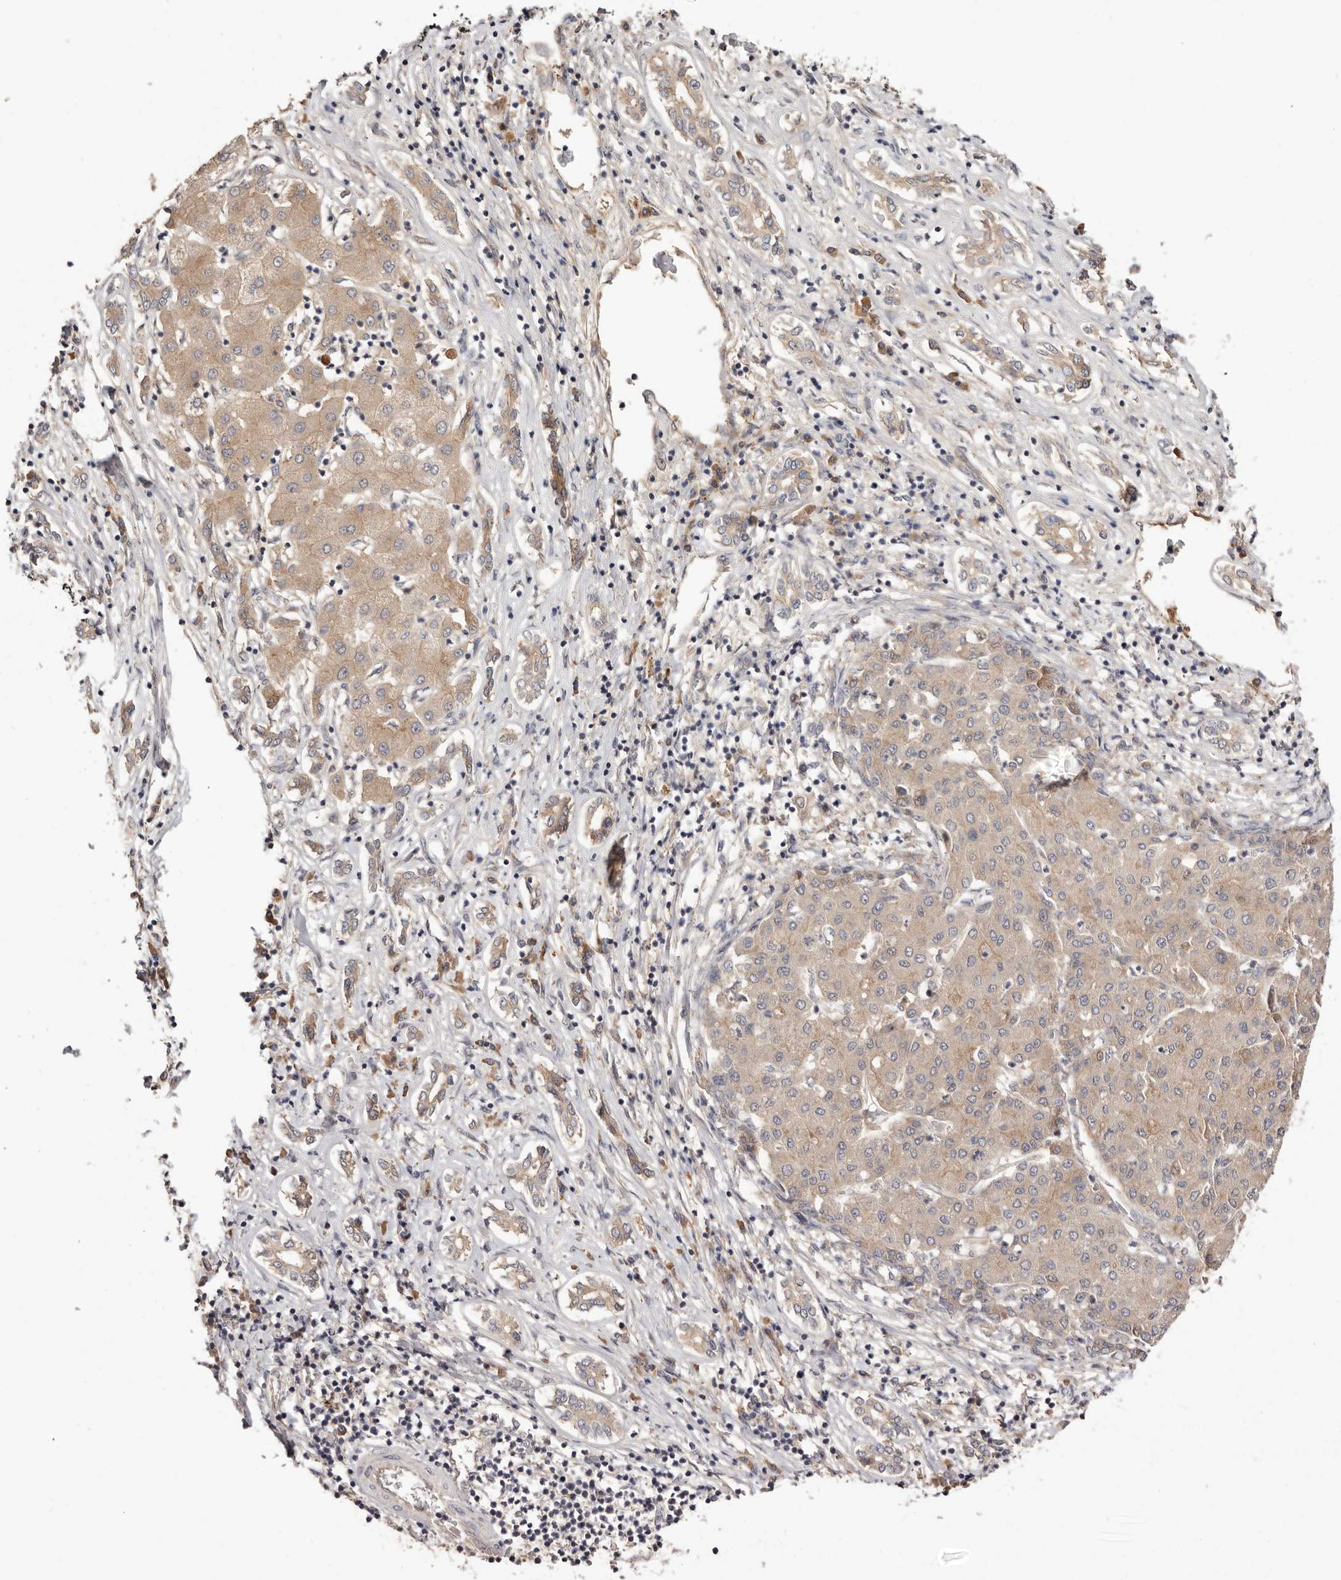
{"staining": {"intensity": "weak", "quantity": ">75%", "location": "cytoplasmic/membranous"}, "tissue": "liver cancer", "cell_type": "Tumor cells", "image_type": "cancer", "snomed": [{"axis": "morphology", "description": "Carcinoma, Hepatocellular, NOS"}, {"axis": "topography", "description": "Liver"}], "caption": "Immunohistochemical staining of liver cancer exhibits weak cytoplasmic/membranous protein expression in approximately >75% of tumor cells. (IHC, brightfield microscopy, high magnification).", "gene": "DOP1A", "patient": {"sex": "male", "age": 65}}